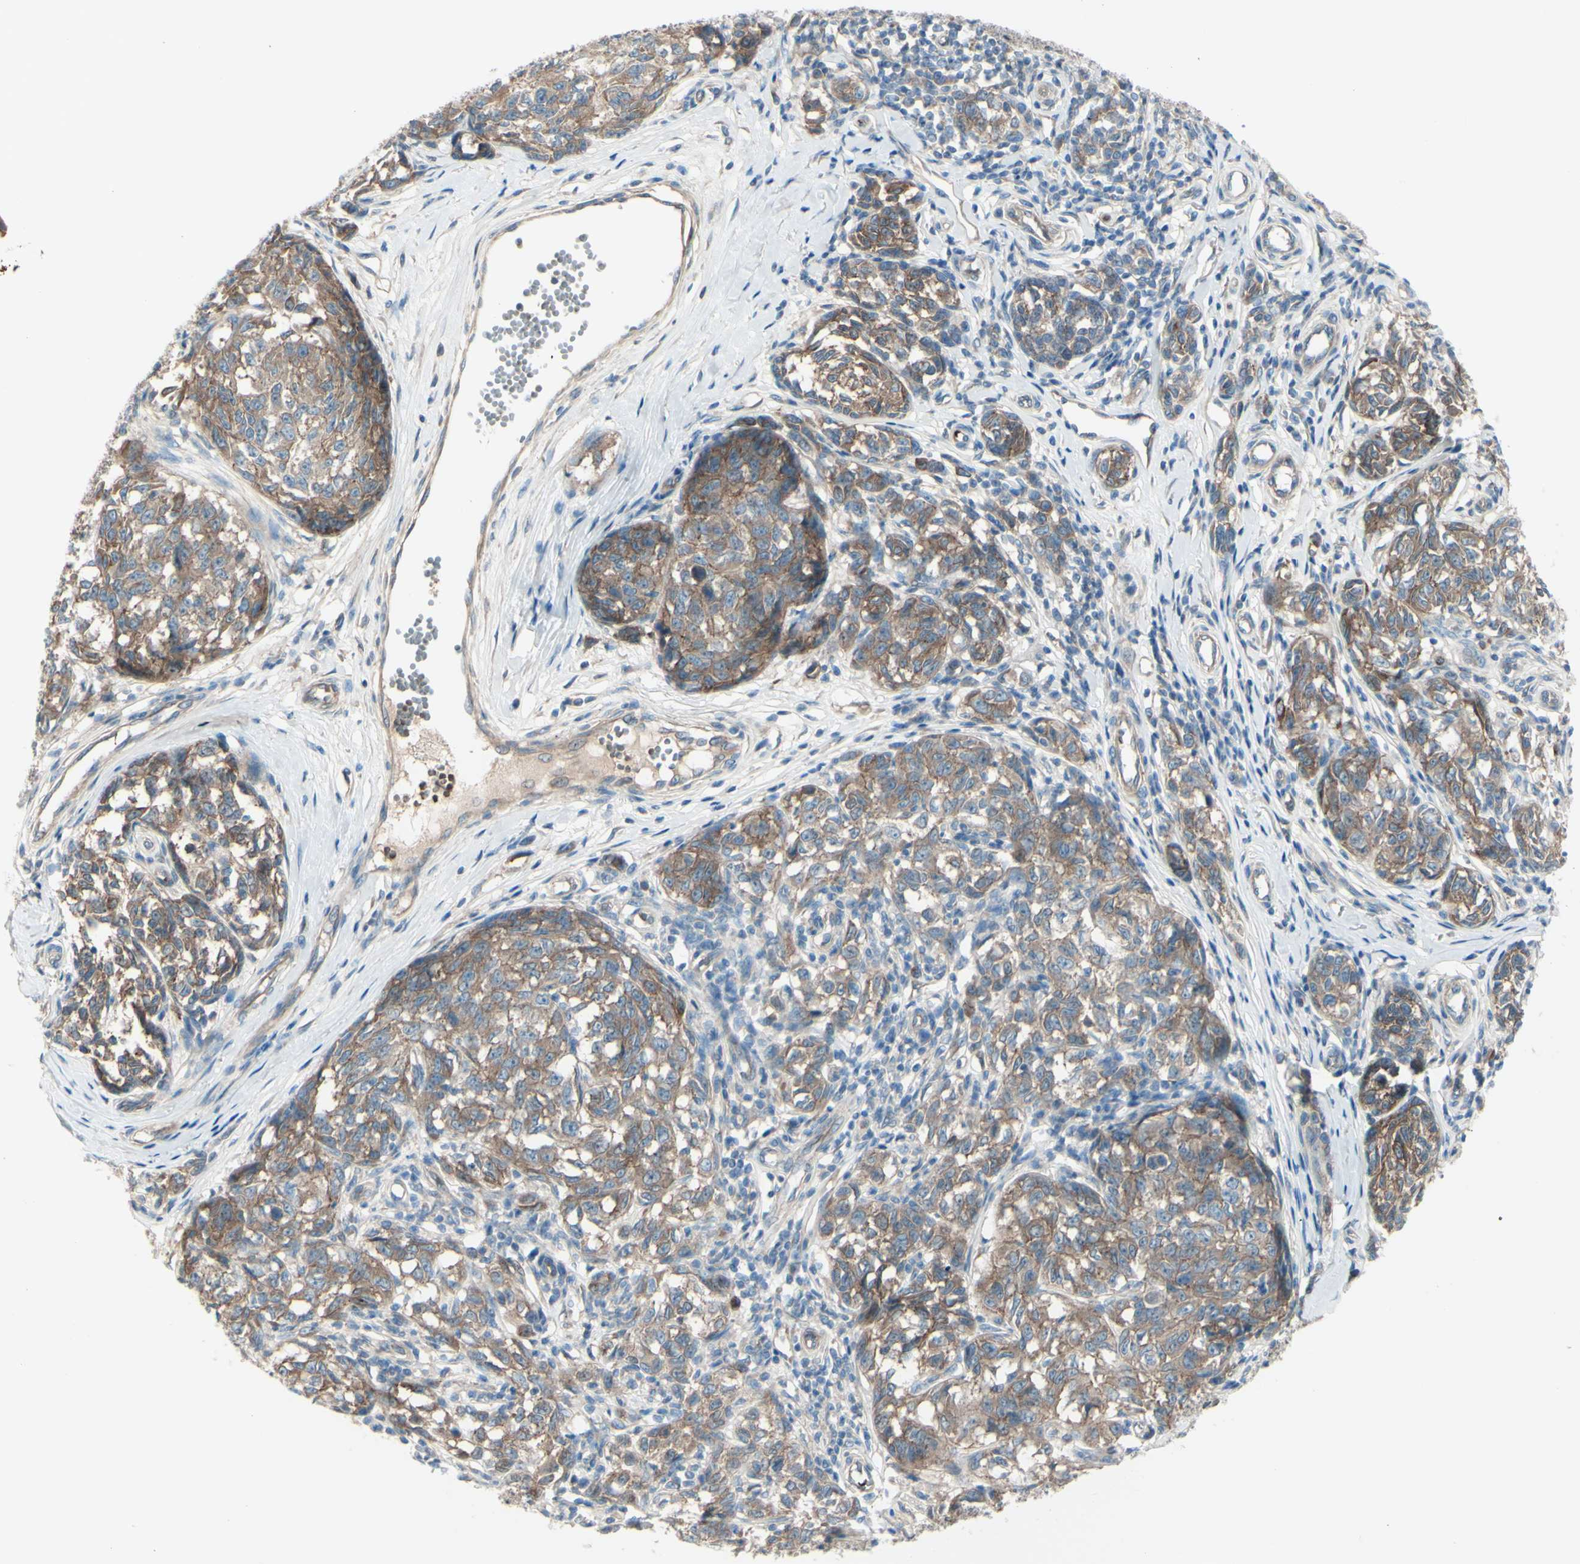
{"staining": {"intensity": "moderate", "quantity": ">75%", "location": "cytoplasmic/membranous"}, "tissue": "melanoma", "cell_type": "Tumor cells", "image_type": "cancer", "snomed": [{"axis": "morphology", "description": "Malignant melanoma, NOS"}, {"axis": "topography", "description": "Skin"}], "caption": "A brown stain highlights moderate cytoplasmic/membranous positivity of a protein in human melanoma tumor cells. The staining was performed using DAB (3,3'-diaminobenzidine), with brown indicating positive protein expression. Nuclei are stained blue with hematoxylin.", "gene": "PCDHGA2", "patient": {"sex": "female", "age": 64}}